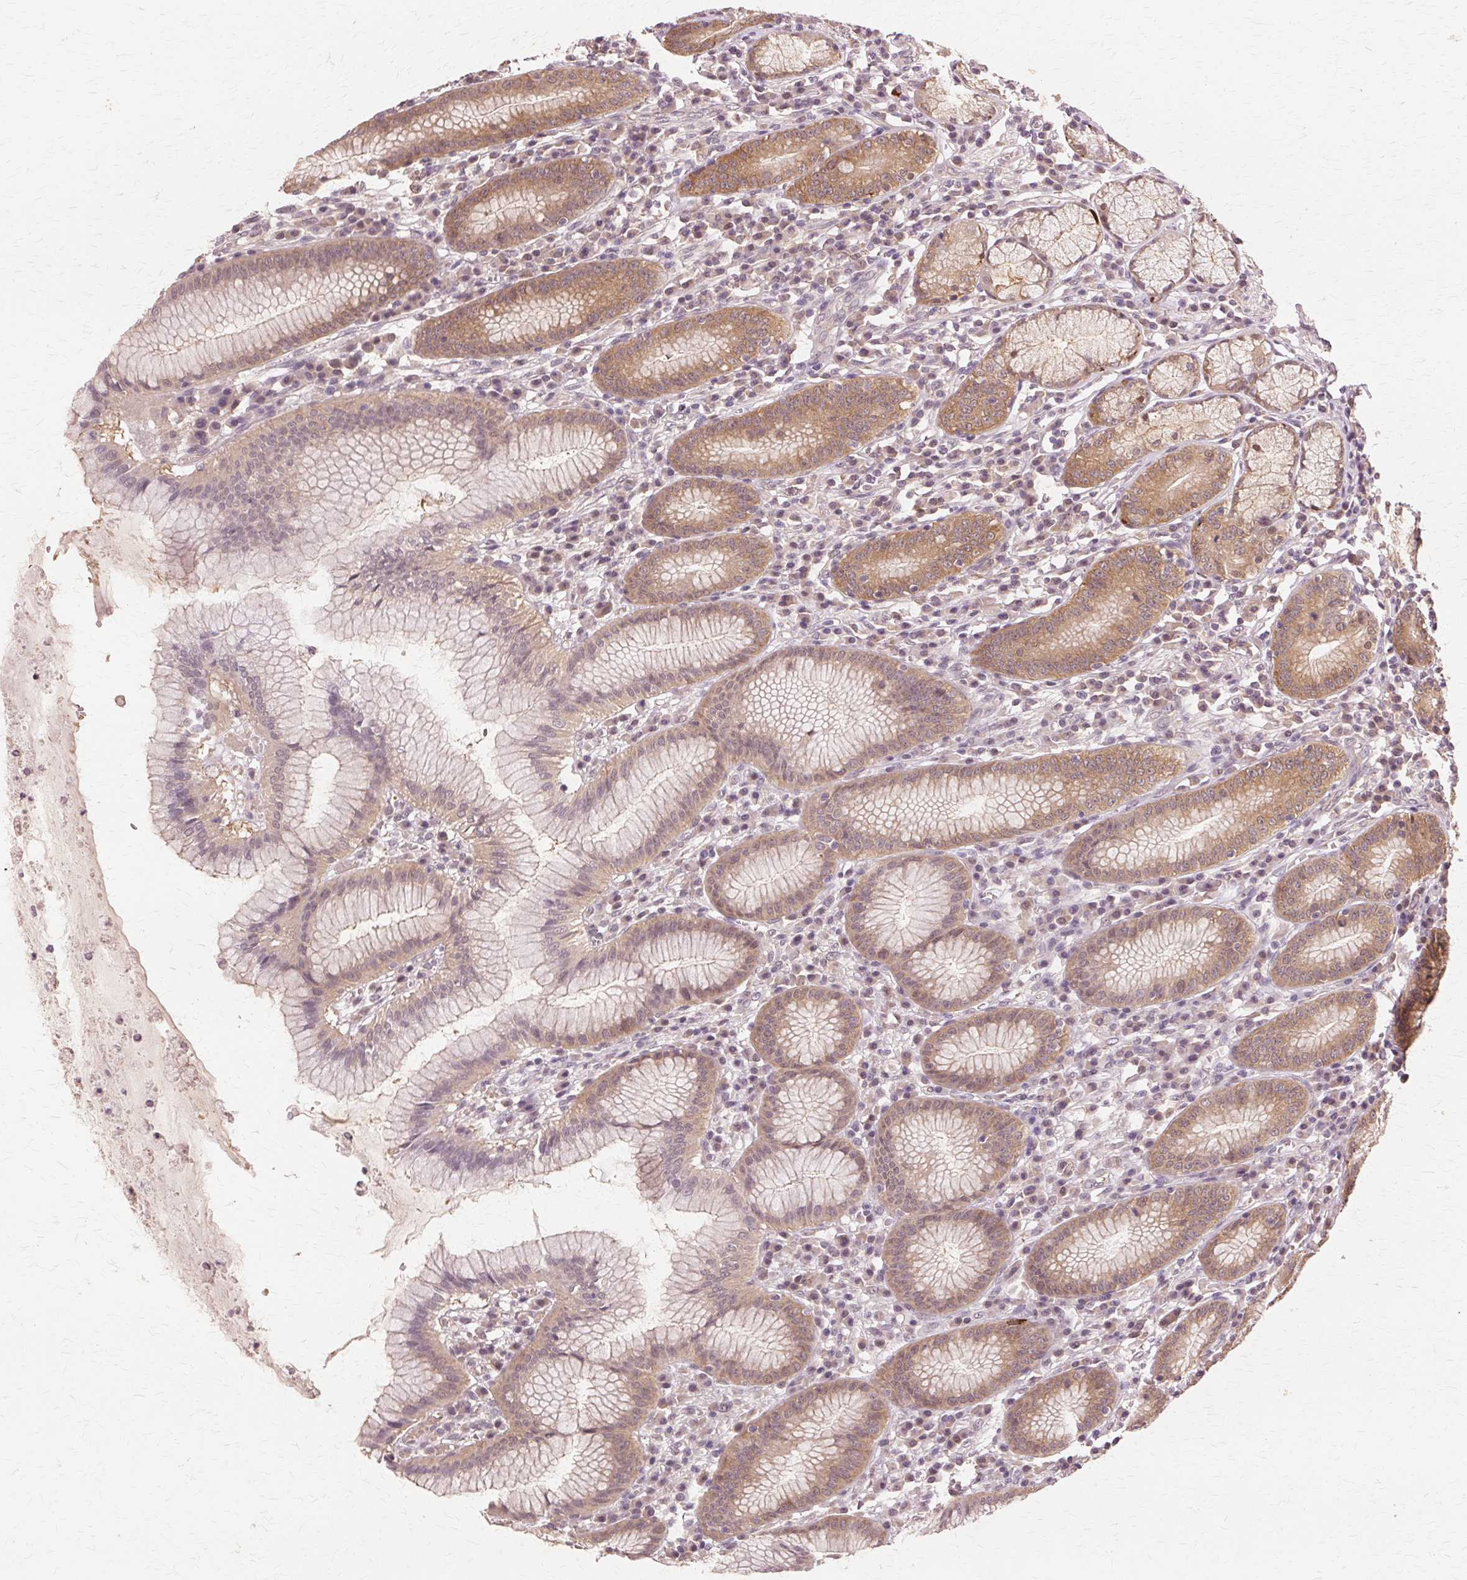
{"staining": {"intensity": "moderate", "quantity": ">75%", "location": "cytoplasmic/membranous,nuclear"}, "tissue": "stomach", "cell_type": "Glandular cells", "image_type": "normal", "snomed": [{"axis": "morphology", "description": "Normal tissue, NOS"}, {"axis": "topography", "description": "Stomach"}], "caption": "DAB immunohistochemical staining of normal human stomach exhibits moderate cytoplasmic/membranous,nuclear protein positivity in about >75% of glandular cells.", "gene": "PRMT5", "patient": {"sex": "male", "age": 55}}